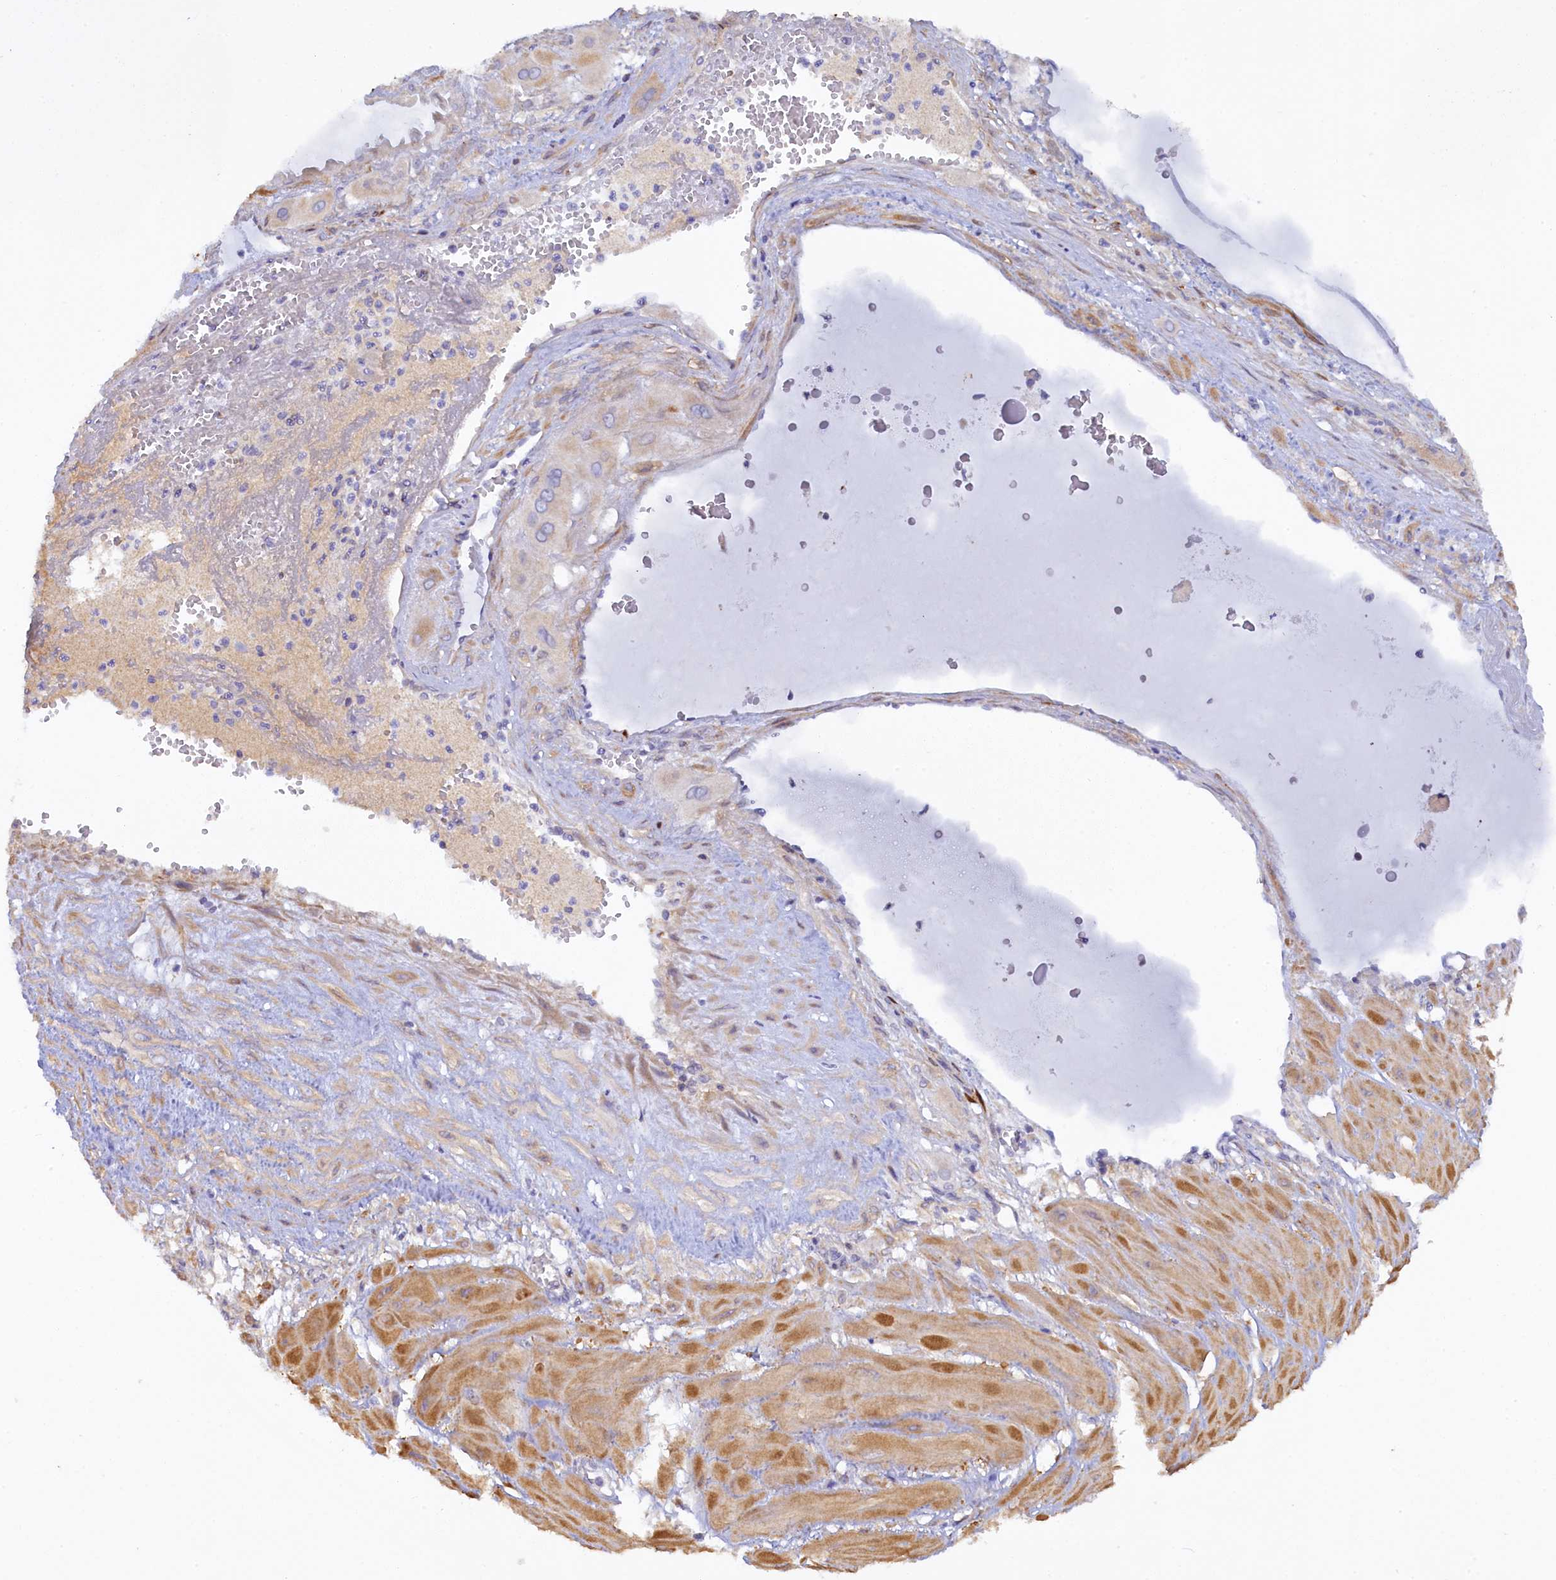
{"staining": {"intensity": "negative", "quantity": "none", "location": "none"}, "tissue": "cervical cancer", "cell_type": "Tumor cells", "image_type": "cancer", "snomed": [{"axis": "morphology", "description": "Squamous cell carcinoma, NOS"}, {"axis": "topography", "description": "Cervix"}], "caption": "A high-resolution histopathology image shows immunohistochemistry staining of cervical cancer, which reveals no significant positivity in tumor cells.", "gene": "POGLUT3", "patient": {"sex": "female", "age": 34}}